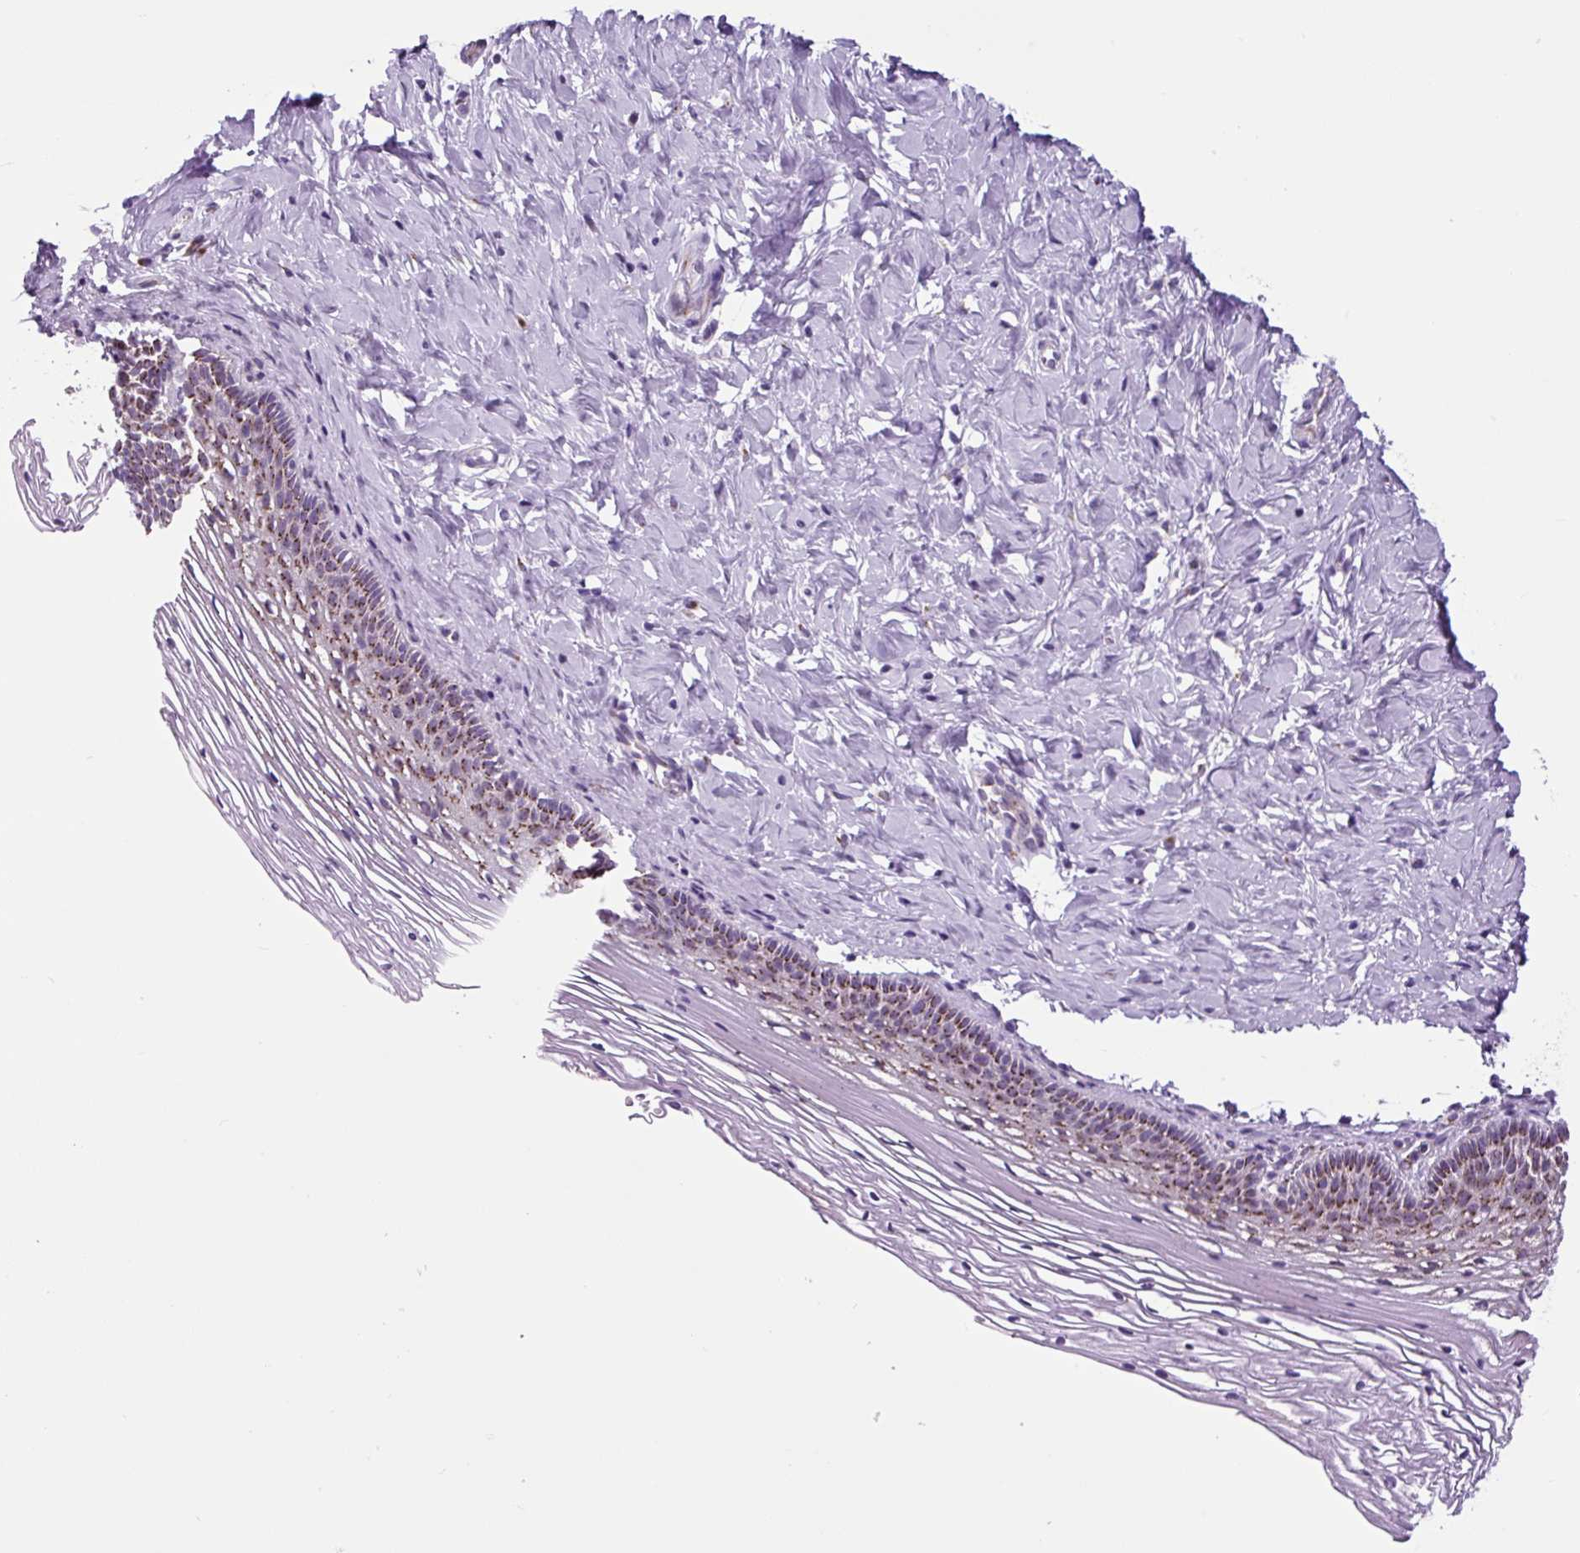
{"staining": {"intensity": "weak", "quantity": "25%-75%", "location": "cytoplasmic/membranous"}, "tissue": "cervix", "cell_type": "Glandular cells", "image_type": "normal", "snomed": [{"axis": "morphology", "description": "Normal tissue, NOS"}, {"axis": "topography", "description": "Cervix"}], "caption": "Protein expression analysis of normal human cervix reveals weak cytoplasmic/membranous staining in about 25%-75% of glandular cells. (DAB (3,3'-diaminobenzidine) IHC, brown staining for protein, blue staining for nuclei).", "gene": "GORASP1", "patient": {"sex": "female", "age": 36}}